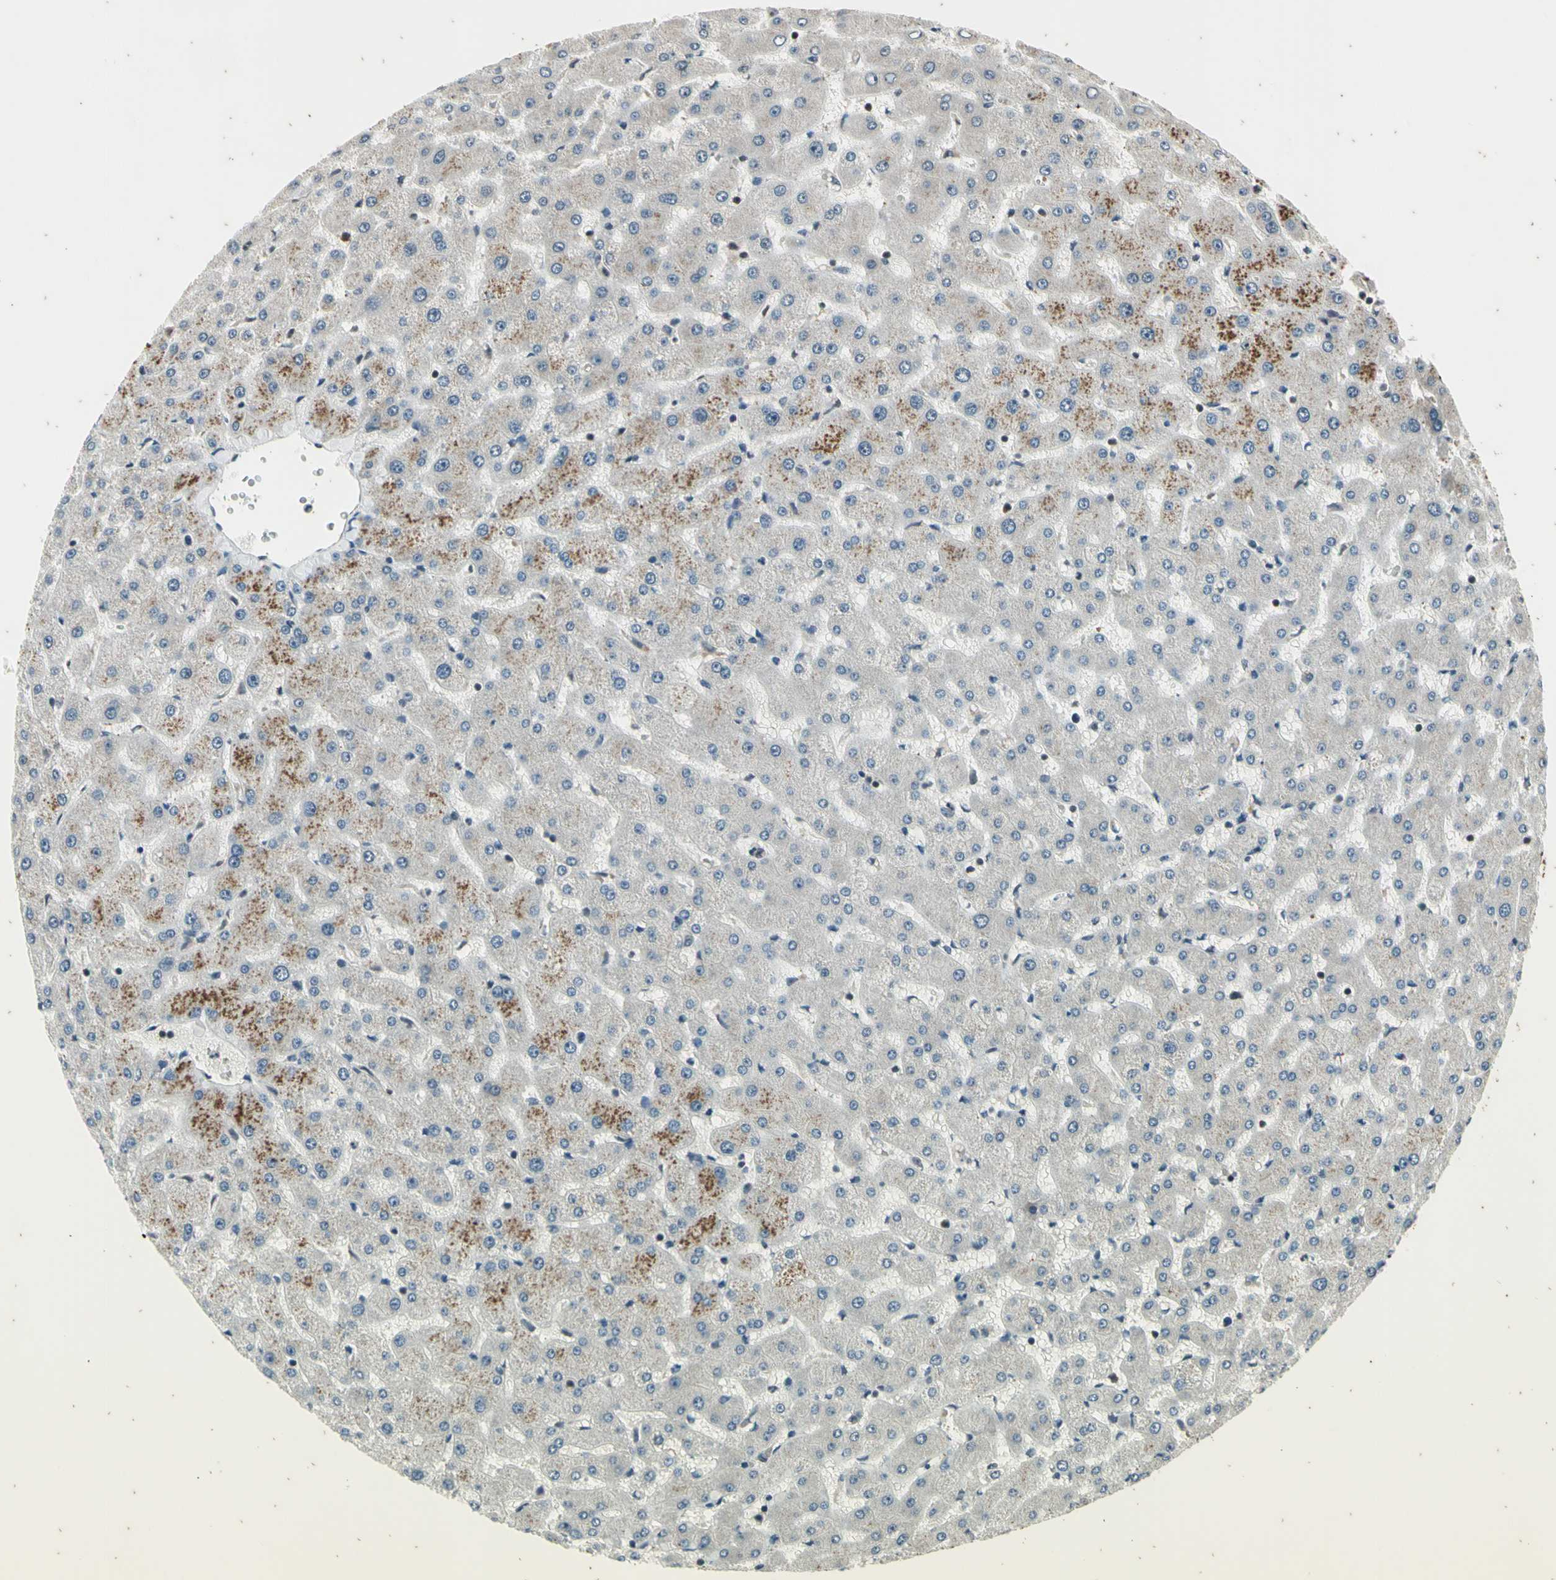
{"staining": {"intensity": "weak", "quantity": "25%-75%", "location": "cytoplasmic/membranous"}, "tissue": "liver", "cell_type": "Cholangiocytes", "image_type": "normal", "snomed": [{"axis": "morphology", "description": "Normal tissue, NOS"}, {"axis": "topography", "description": "Liver"}], "caption": "This photomicrograph exhibits IHC staining of unremarkable liver, with low weak cytoplasmic/membranous positivity in about 25%-75% of cholangiocytes.", "gene": "EFNB2", "patient": {"sex": "female", "age": 63}}